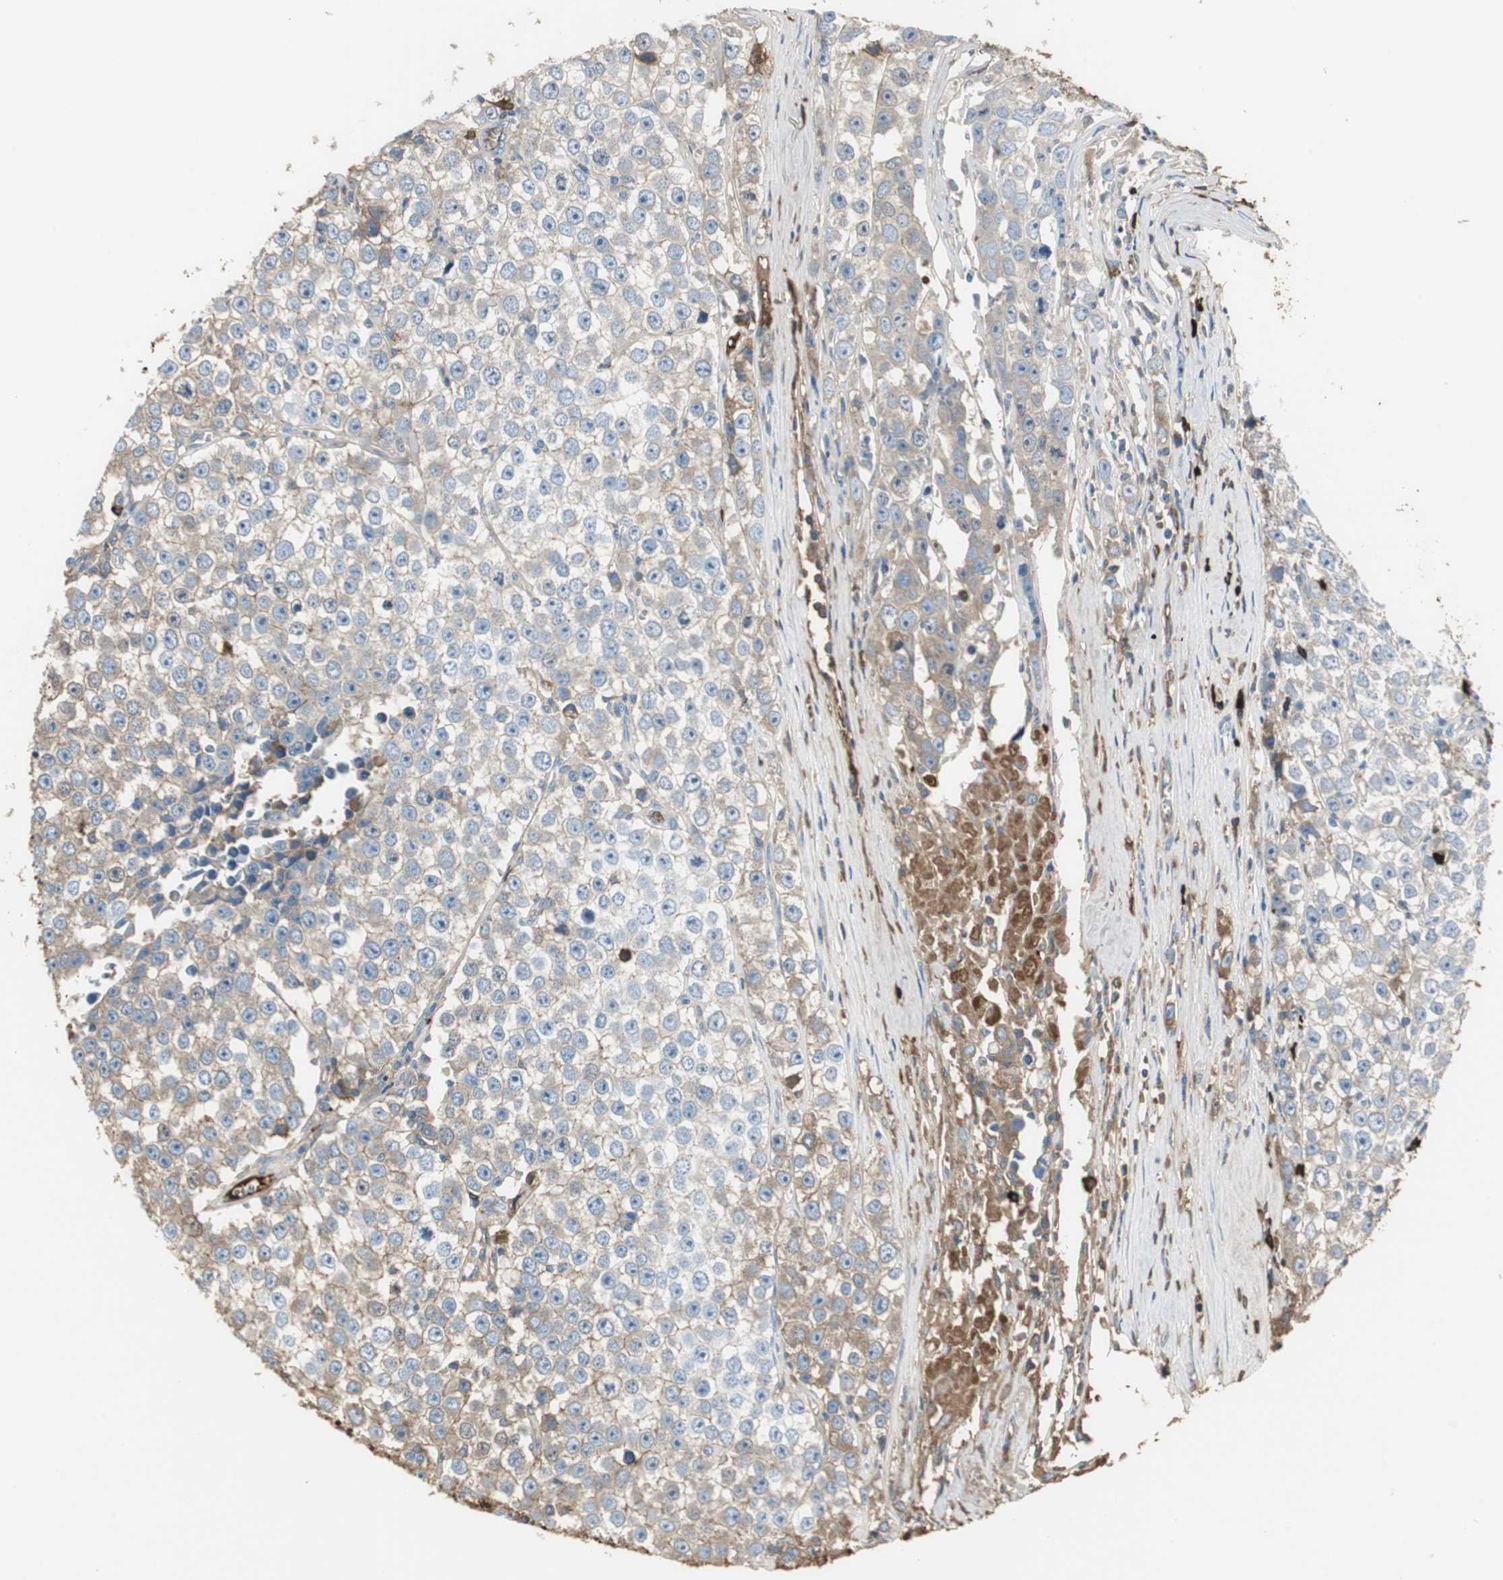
{"staining": {"intensity": "negative", "quantity": "none", "location": "none"}, "tissue": "testis cancer", "cell_type": "Tumor cells", "image_type": "cancer", "snomed": [{"axis": "morphology", "description": "Seminoma, NOS"}, {"axis": "morphology", "description": "Carcinoma, Embryonal, NOS"}, {"axis": "topography", "description": "Testis"}], "caption": "High magnification brightfield microscopy of testis cancer (embryonal carcinoma) stained with DAB (3,3'-diaminobenzidine) (brown) and counterstained with hematoxylin (blue): tumor cells show no significant staining. (DAB (3,3'-diaminobenzidine) immunohistochemistry (IHC) visualized using brightfield microscopy, high magnification).", "gene": "IGHA1", "patient": {"sex": "male", "age": 52}}